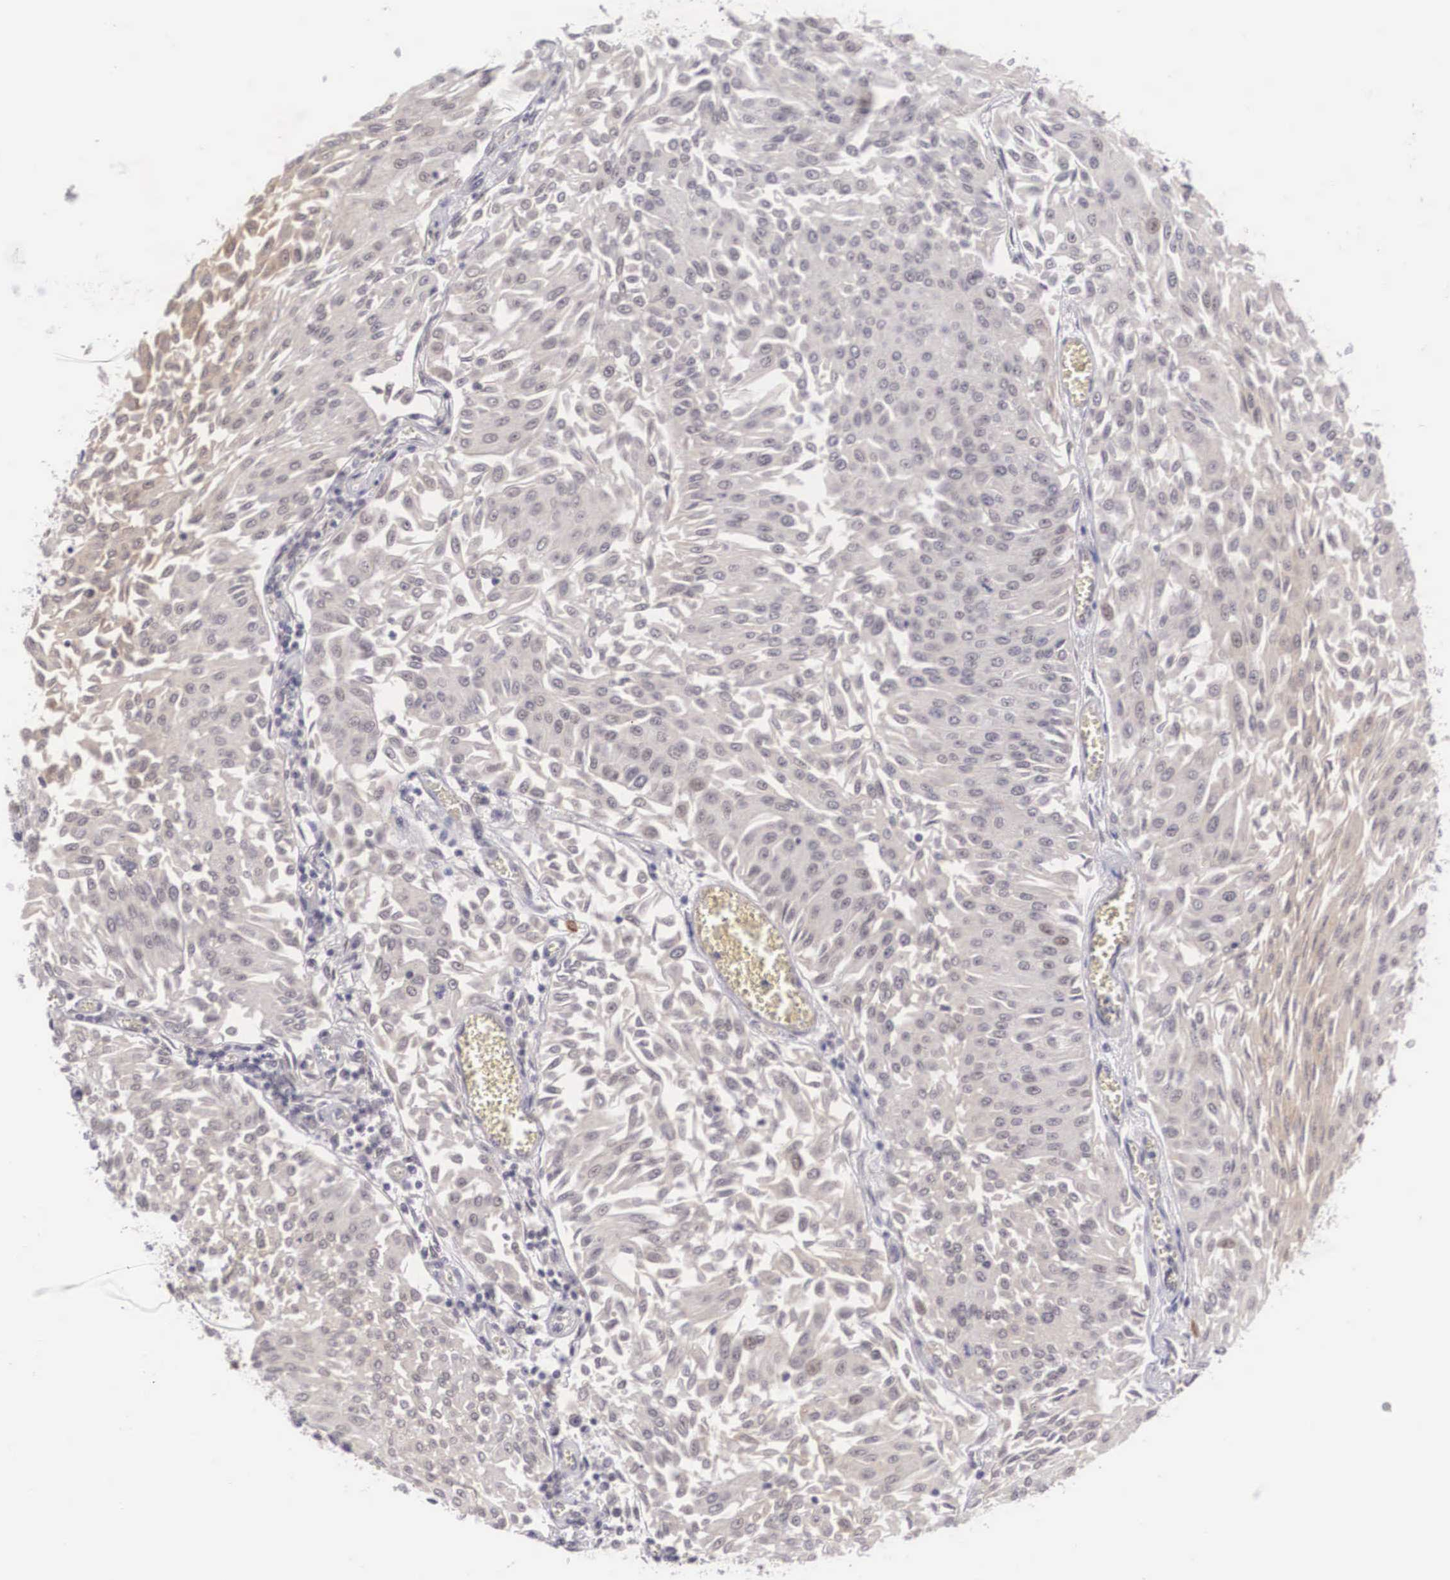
{"staining": {"intensity": "weak", "quantity": "25%-75%", "location": "cytoplasmic/membranous,nuclear"}, "tissue": "urothelial cancer", "cell_type": "Tumor cells", "image_type": "cancer", "snomed": [{"axis": "morphology", "description": "Urothelial carcinoma, Low grade"}, {"axis": "topography", "description": "Urinary bladder"}], "caption": "Low-grade urothelial carcinoma tissue shows weak cytoplasmic/membranous and nuclear staining in approximately 25%-75% of tumor cells, visualized by immunohistochemistry.", "gene": "NINL", "patient": {"sex": "male", "age": 86}}